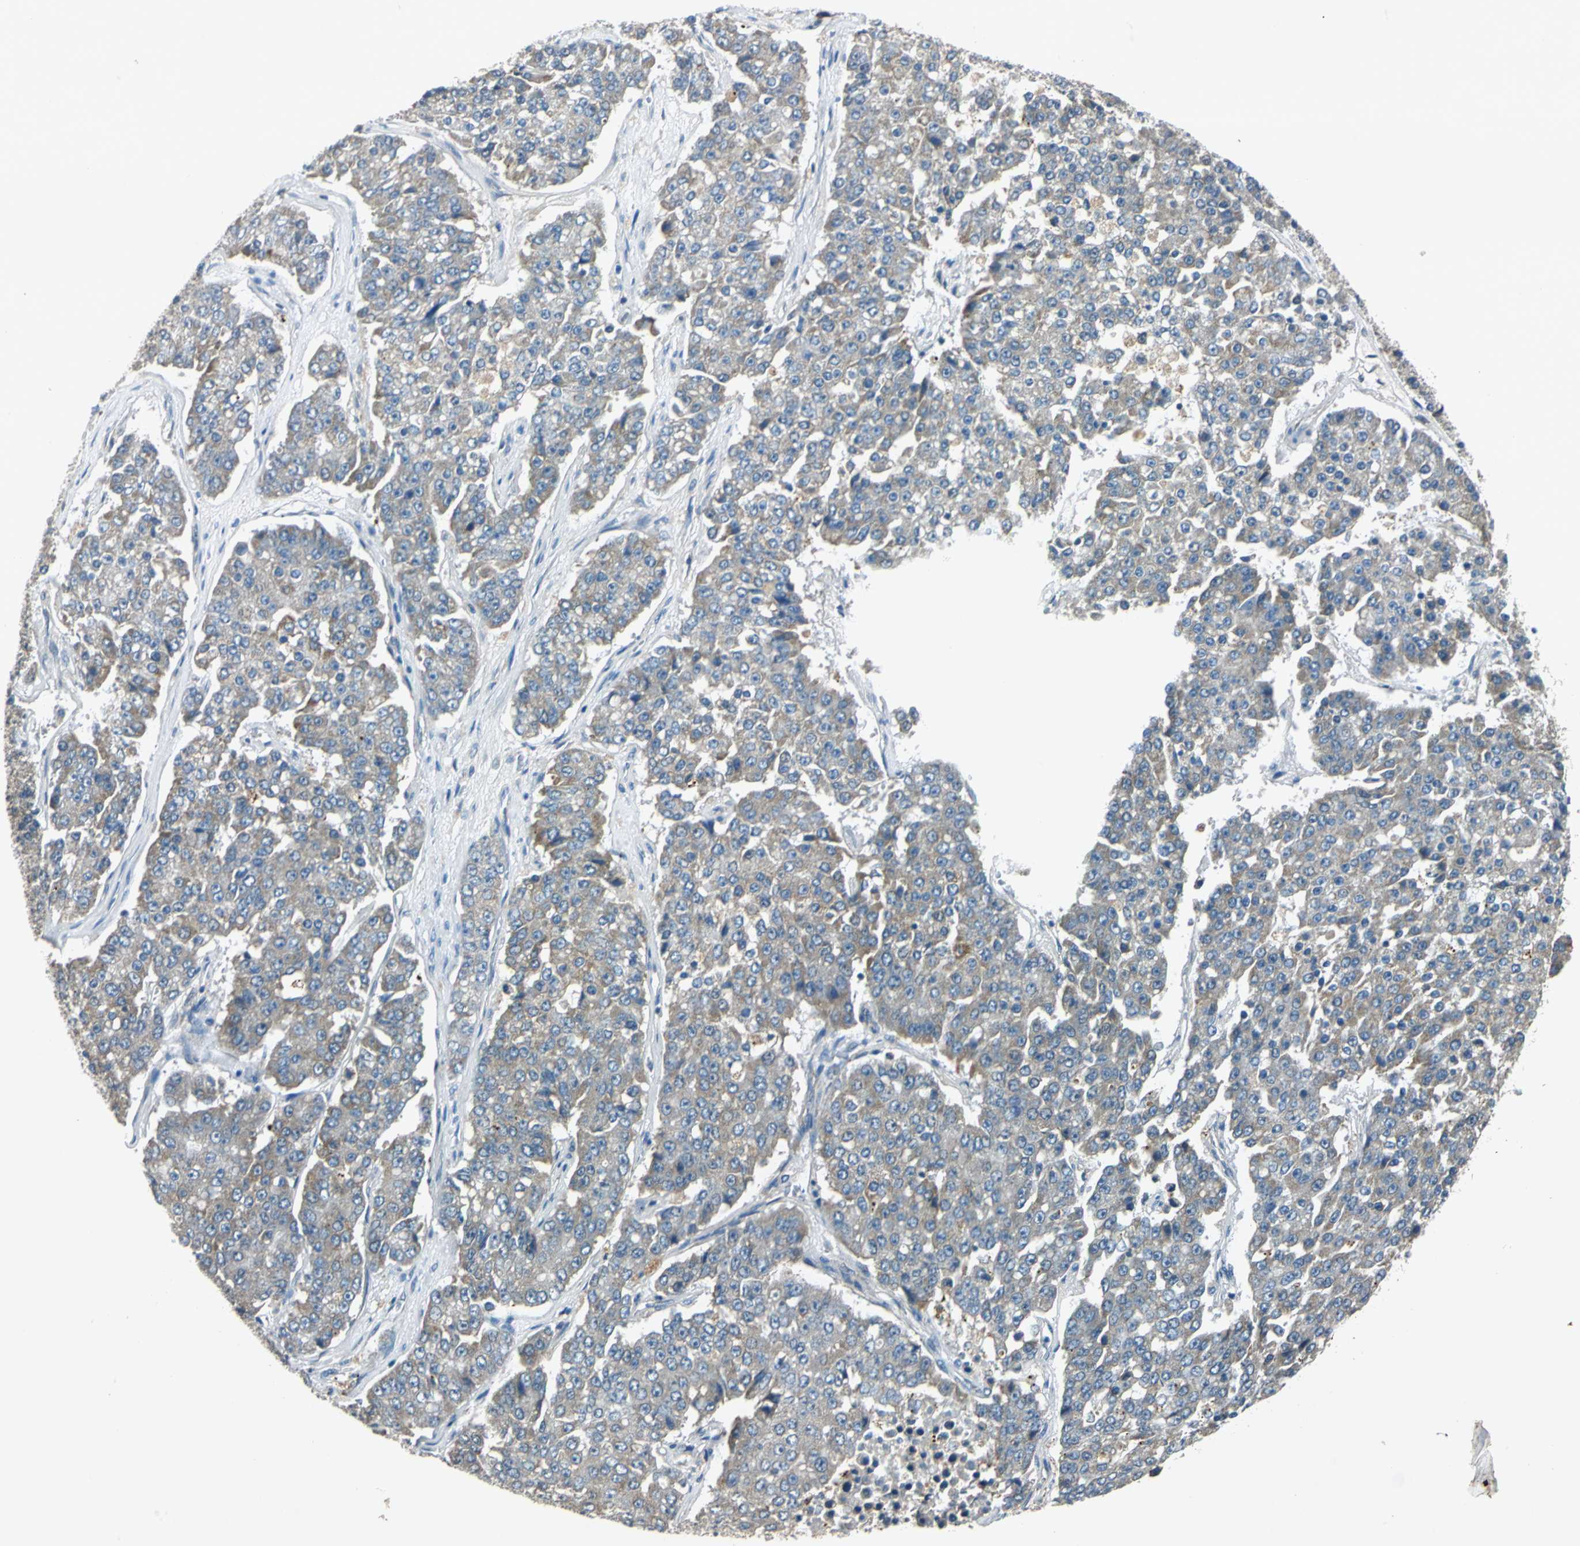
{"staining": {"intensity": "weak", "quantity": "25%-75%", "location": "cytoplasmic/membranous"}, "tissue": "pancreatic cancer", "cell_type": "Tumor cells", "image_type": "cancer", "snomed": [{"axis": "morphology", "description": "Adenocarcinoma, NOS"}, {"axis": "topography", "description": "Pancreas"}], "caption": "This image exhibits IHC staining of pancreatic cancer, with low weak cytoplasmic/membranous positivity in about 25%-75% of tumor cells.", "gene": "SLC2A13", "patient": {"sex": "male", "age": 50}}